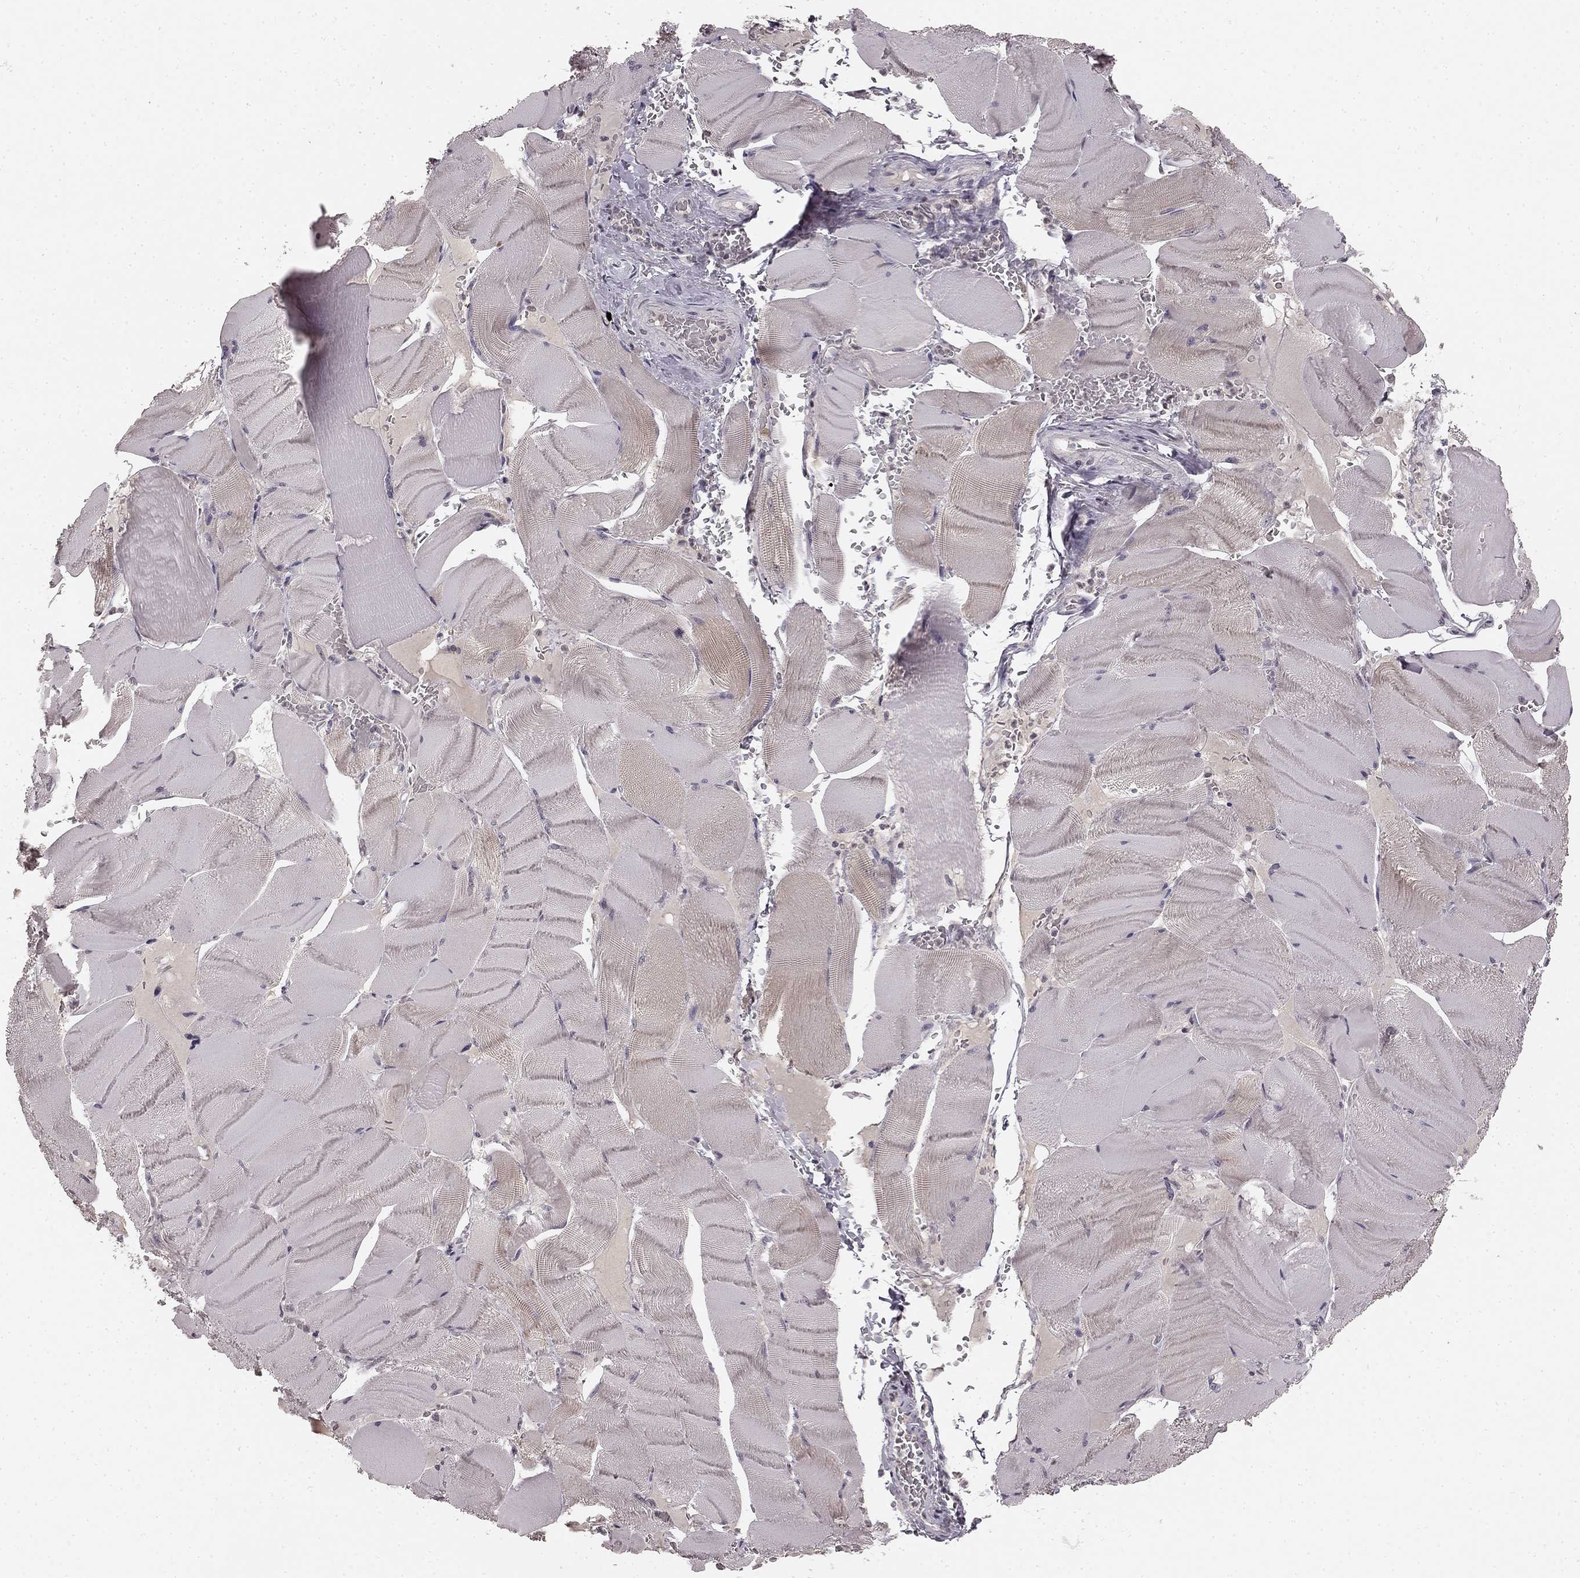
{"staining": {"intensity": "weak", "quantity": "<25%", "location": "cytoplasmic/membranous"}, "tissue": "skeletal muscle", "cell_type": "Myocytes", "image_type": "normal", "snomed": [{"axis": "morphology", "description": "Normal tissue, NOS"}, {"axis": "topography", "description": "Skeletal muscle"}], "caption": "The immunohistochemistry micrograph has no significant expression in myocytes of skeletal muscle.", "gene": "HCN4", "patient": {"sex": "male", "age": 56}}